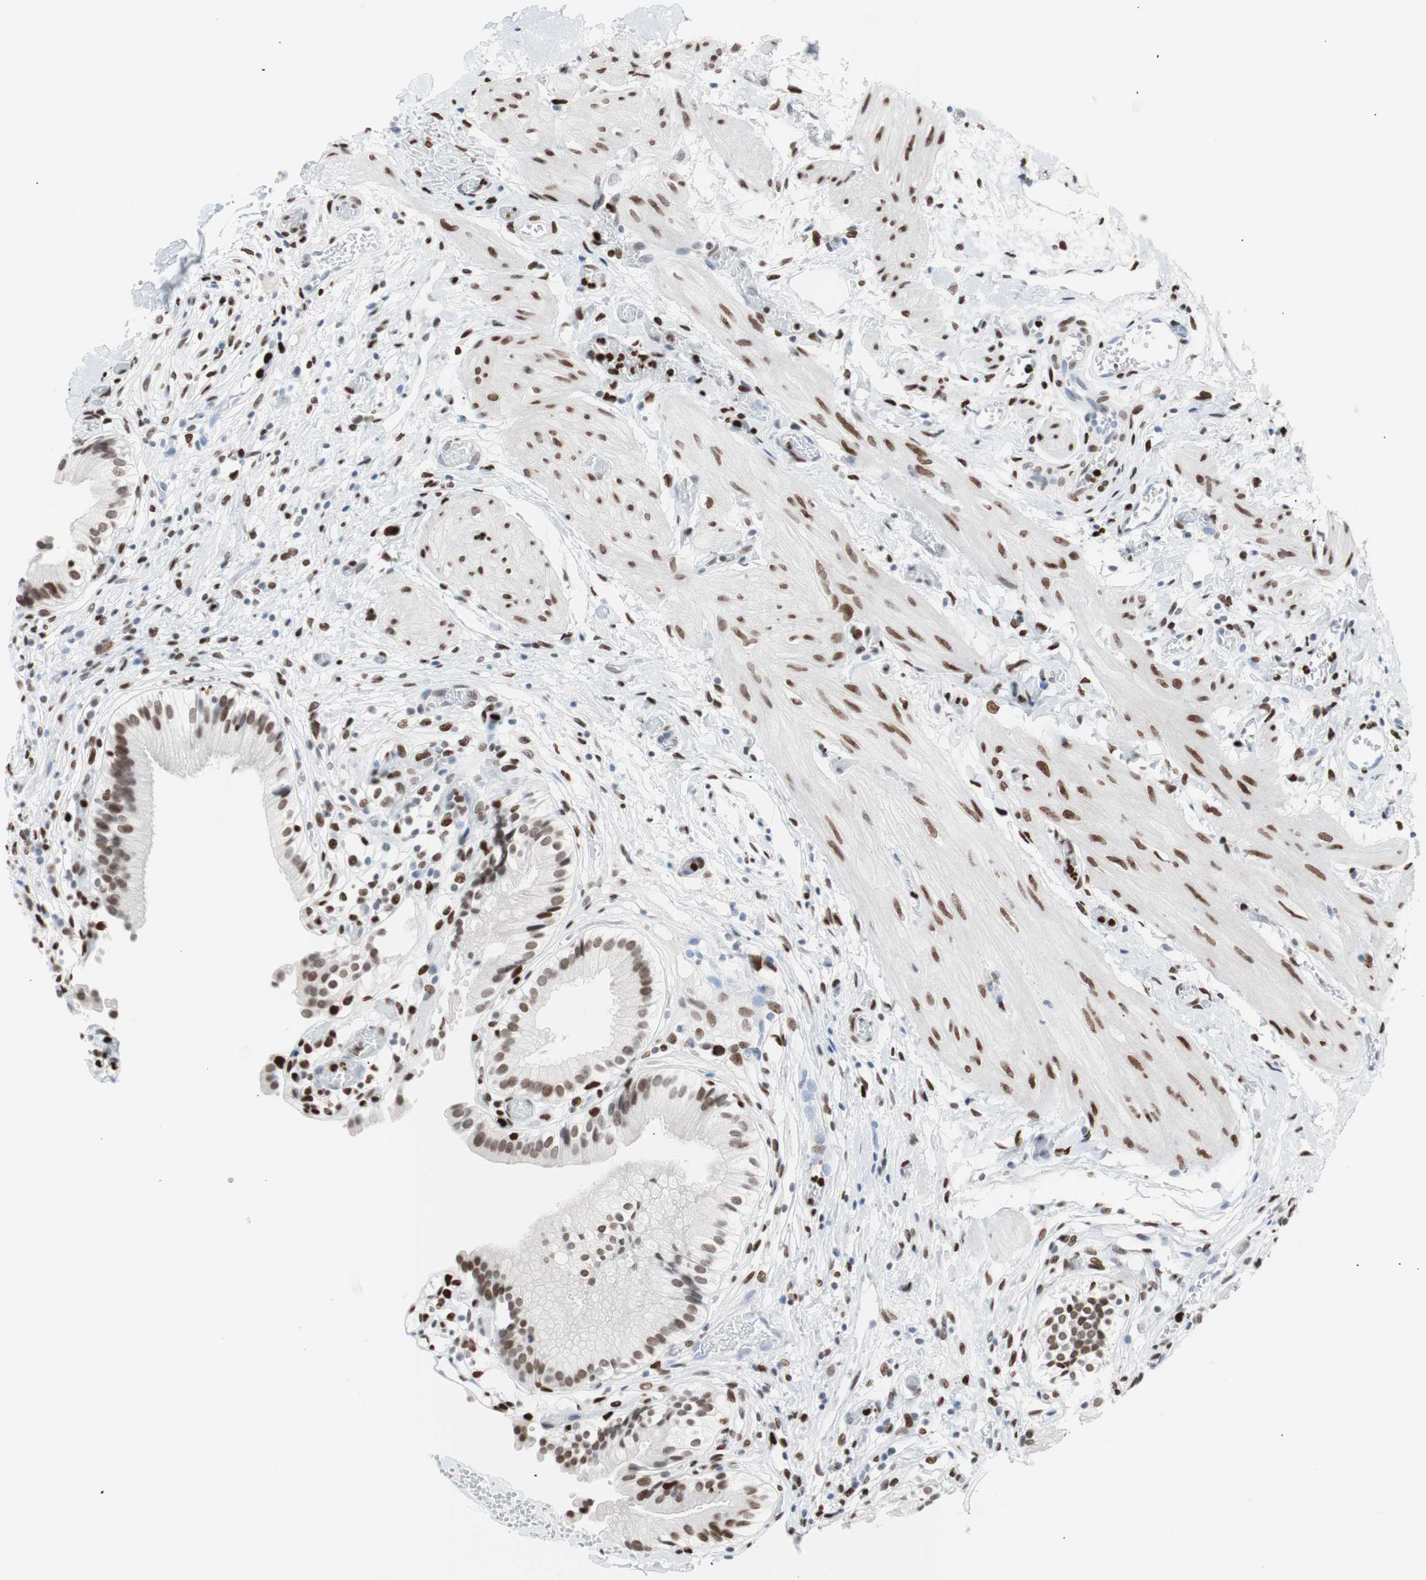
{"staining": {"intensity": "moderate", "quantity": ">75%", "location": "nuclear"}, "tissue": "gallbladder", "cell_type": "Glandular cells", "image_type": "normal", "snomed": [{"axis": "morphology", "description": "Normal tissue, NOS"}, {"axis": "topography", "description": "Gallbladder"}], "caption": "Moderate nuclear protein expression is appreciated in approximately >75% of glandular cells in gallbladder. Nuclei are stained in blue.", "gene": "CEBPB", "patient": {"sex": "male", "age": 65}}